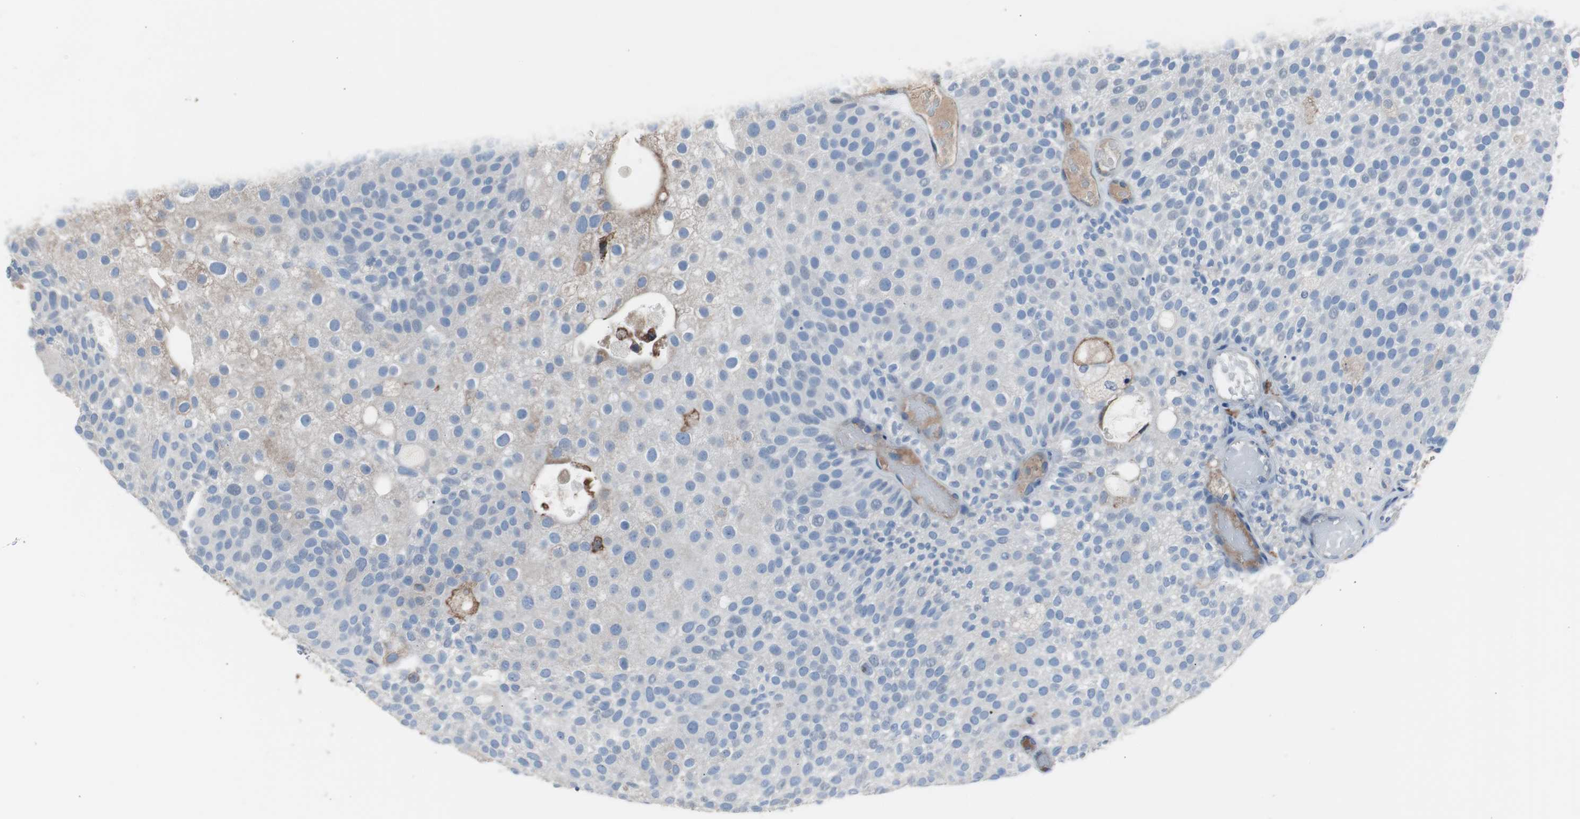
{"staining": {"intensity": "negative", "quantity": "none", "location": "none"}, "tissue": "urothelial cancer", "cell_type": "Tumor cells", "image_type": "cancer", "snomed": [{"axis": "morphology", "description": "Urothelial carcinoma, Low grade"}, {"axis": "topography", "description": "Urinary bladder"}], "caption": "This is an immunohistochemistry (IHC) photomicrograph of human urothelial cancer. There is no positivity in tumor cells.", "gene": "FCGR2B", "patient": {"sex": "male", "age": 78}}